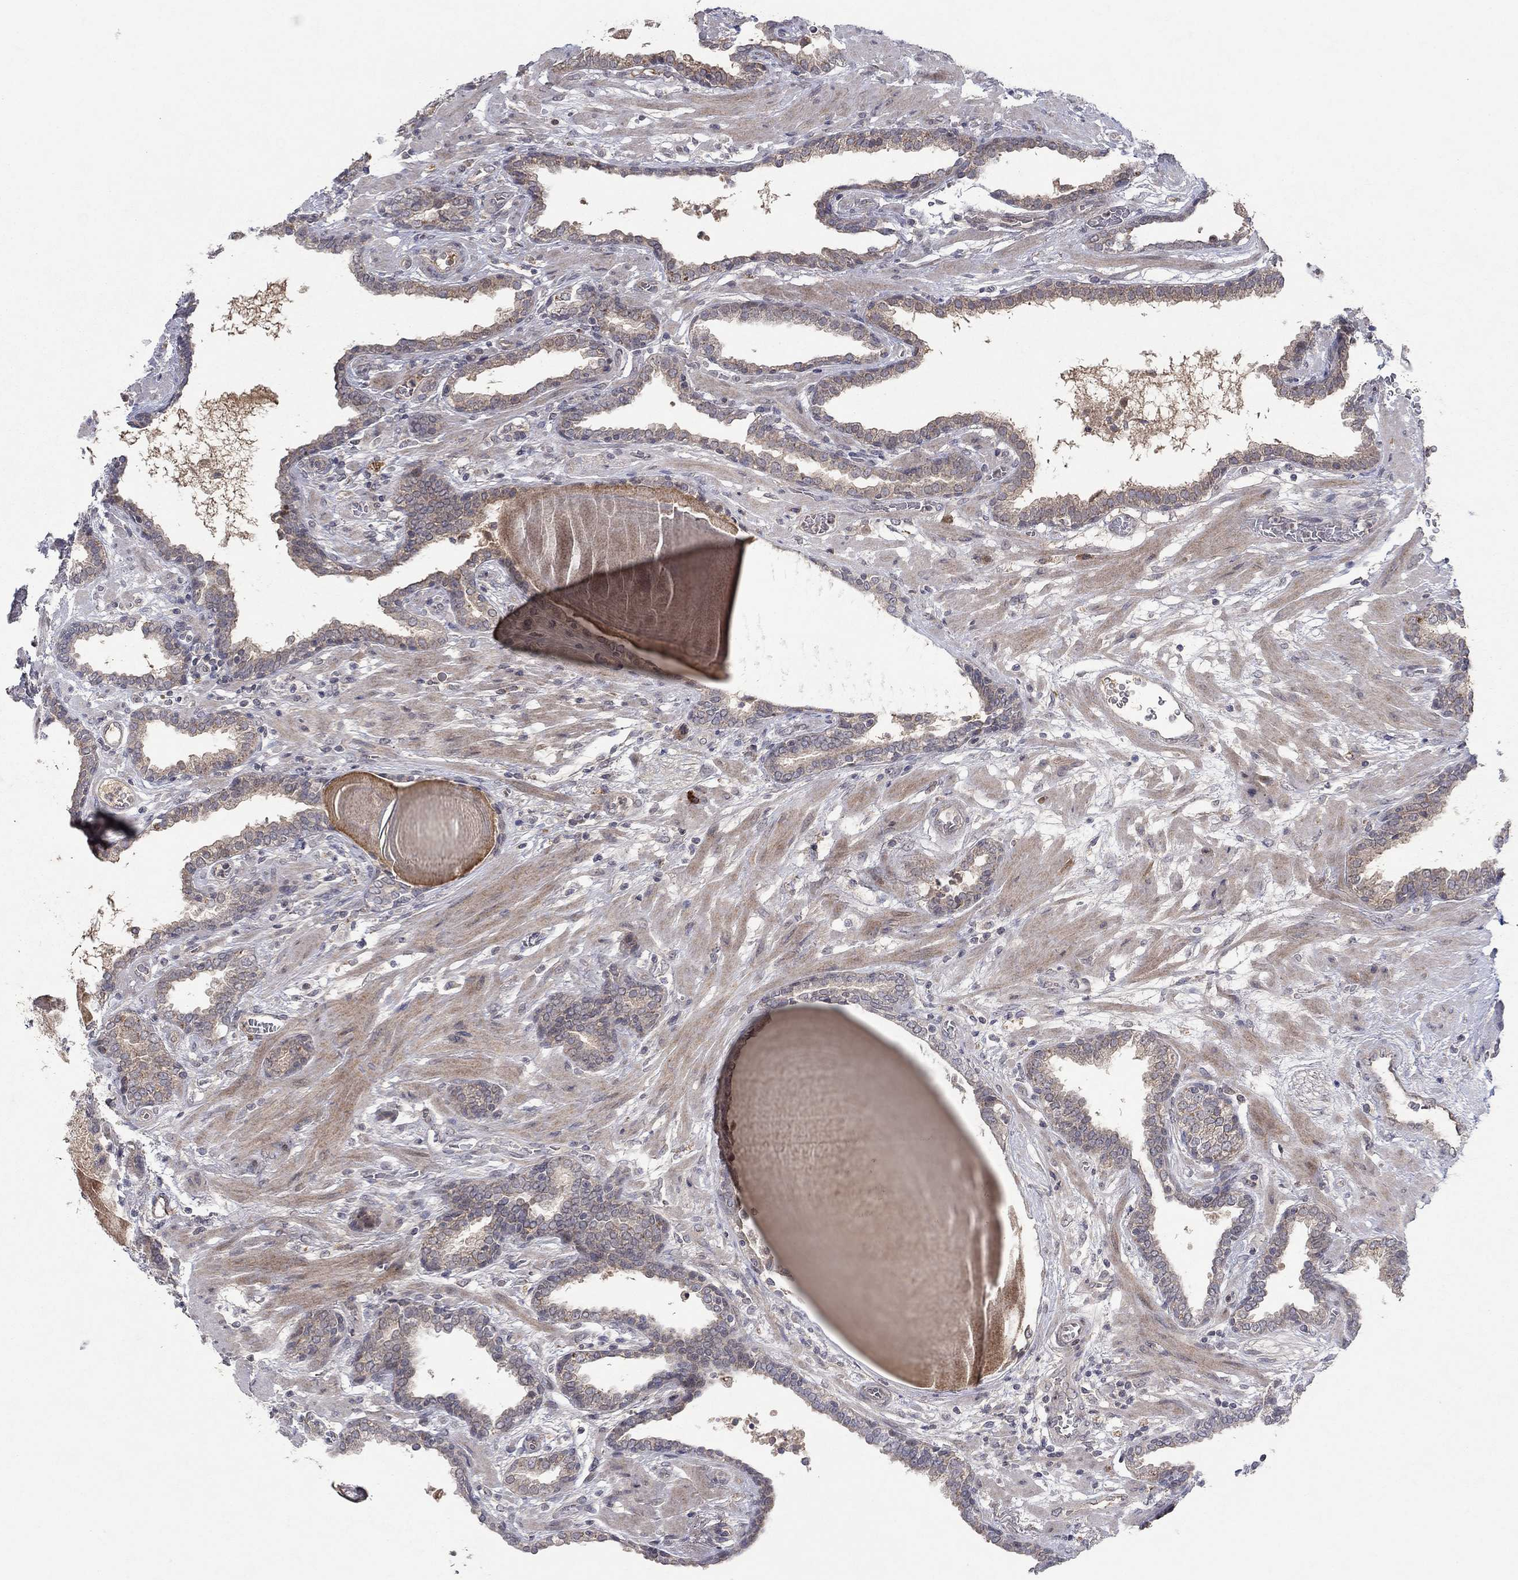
{"staining": {"intensity": "weak", "quantity": "25%-75%", "location": "cytoplasmic/membranous"}, "tissue": "prostate cancer", "cell_type": "Tumor cells", "image_type": "cancer", "snomed": [{"axis": "morphology", "description": "Adenocarcinoma, Low grade"}, {"axis": "topography", "description": "Prostate"}], "caption": "Immunohistochemical staining of prostate cancer displays low levels of weak cytoplasmic/membranous positivity in about 25%-75% of tumor cells.", "gene": "IL4", "patient": {"sex": "male", "age": 69}}